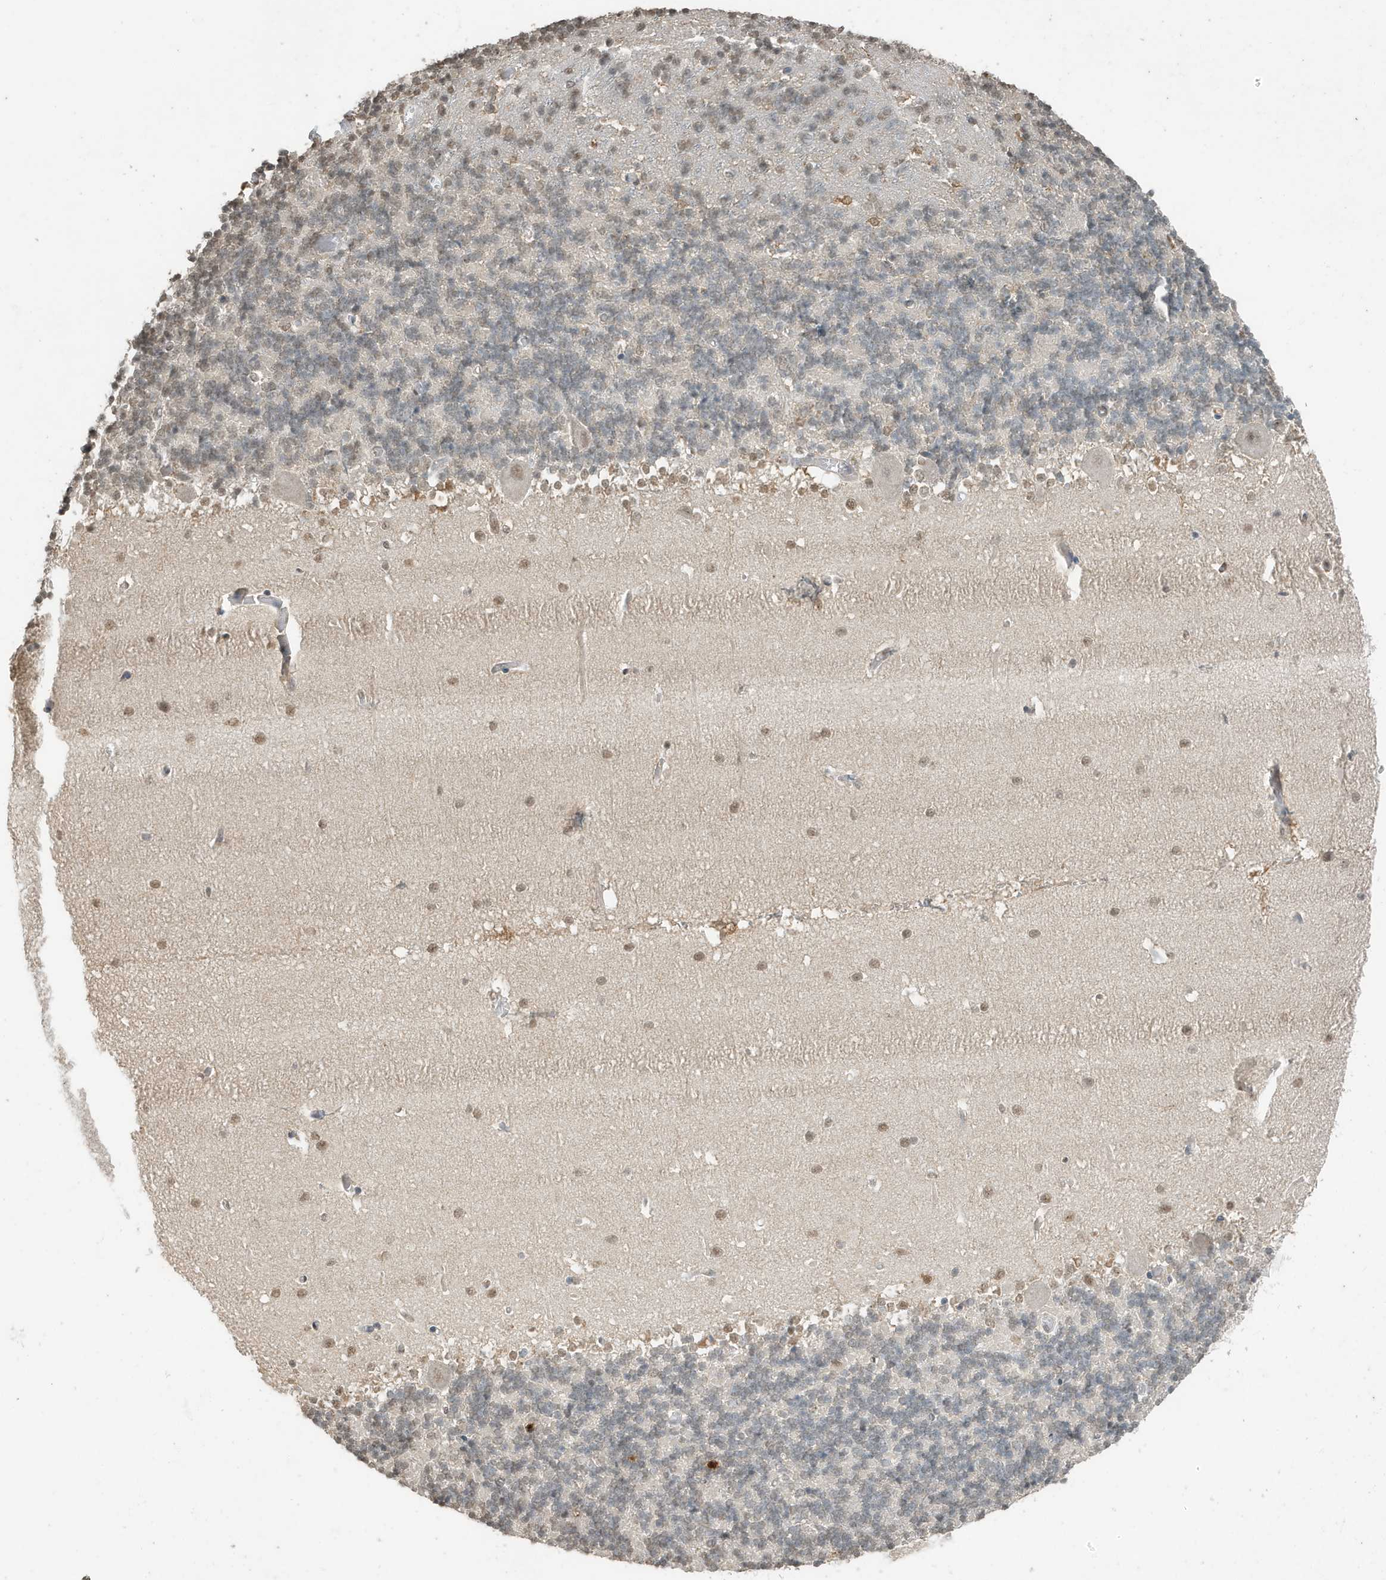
{"staining": {"intensity": "negative", "quantity": "none", "location": "none"}, "tissue": "cerebellum", "cell_type": "Cells in granular layer", "image_type": "normal", "snomed": [{"axis": "morphology", "description": "Normal tissue, NOS"}, {"axis": "topography", "description": "Cerebellum"}], "caption": "Immunohistochemistry (IHC) of benign cerebellum displays no positivity in cells in granular layer.", "gene": "DEFA1", "patient": {"sex": "male", "age": 37}}